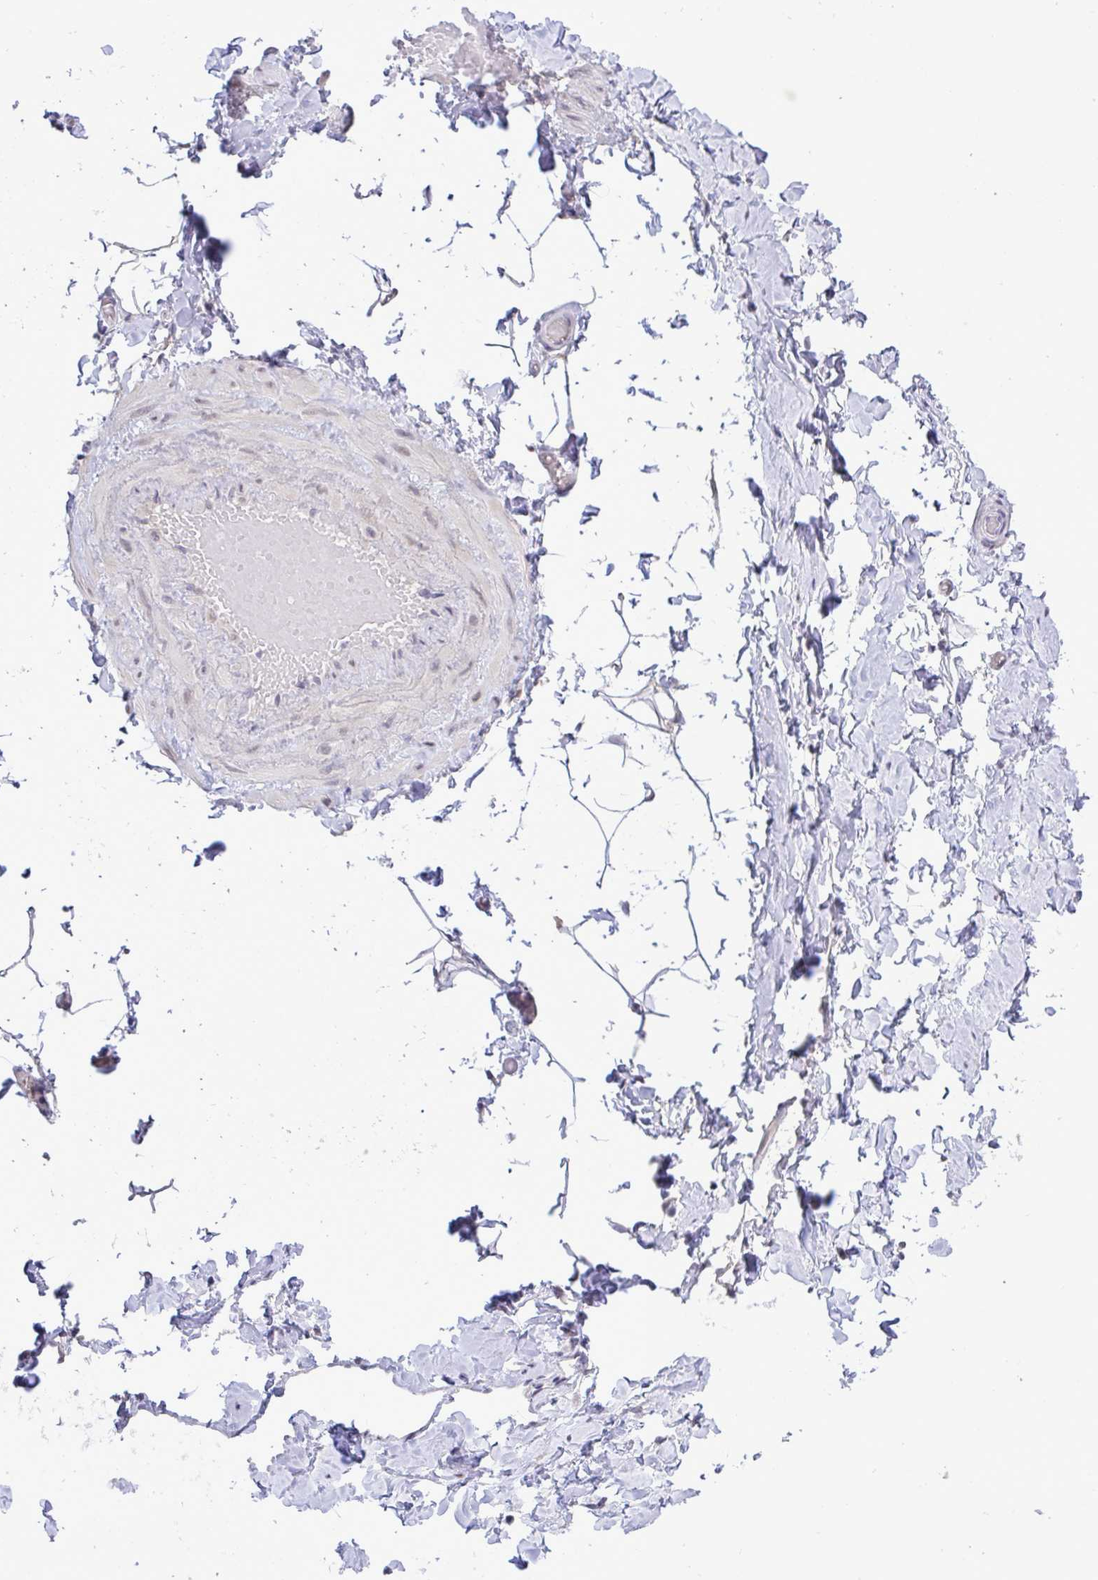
{"staining": {"intensity": "negative", "quantity": "none", "location": "none"}, "tissue": "adipose tissue", "cell_type": "Adipocytes", "image_type": "normal", "snomed": [{"axis": "morphology", "description": "Normal tissue, NOS"}, {"axis": "topography", "description": "Soft tissue"}, {"axis": "topography", "description": "Adipose tissue"}, {"axis": "topography", "description": "Vascular tissue"}, {"axis": "topography", "description": "Peripheral nerve tissue"}], "caption": "High power microscopy photomicrograph of an immunohistochemistry (IHC) image of normal adipose tissue, revealing no significant staining in adipocytes. Nuclei are stained in blue.", "gene": "ZNF444", "patient": {"sex": "male", "age": 29}}